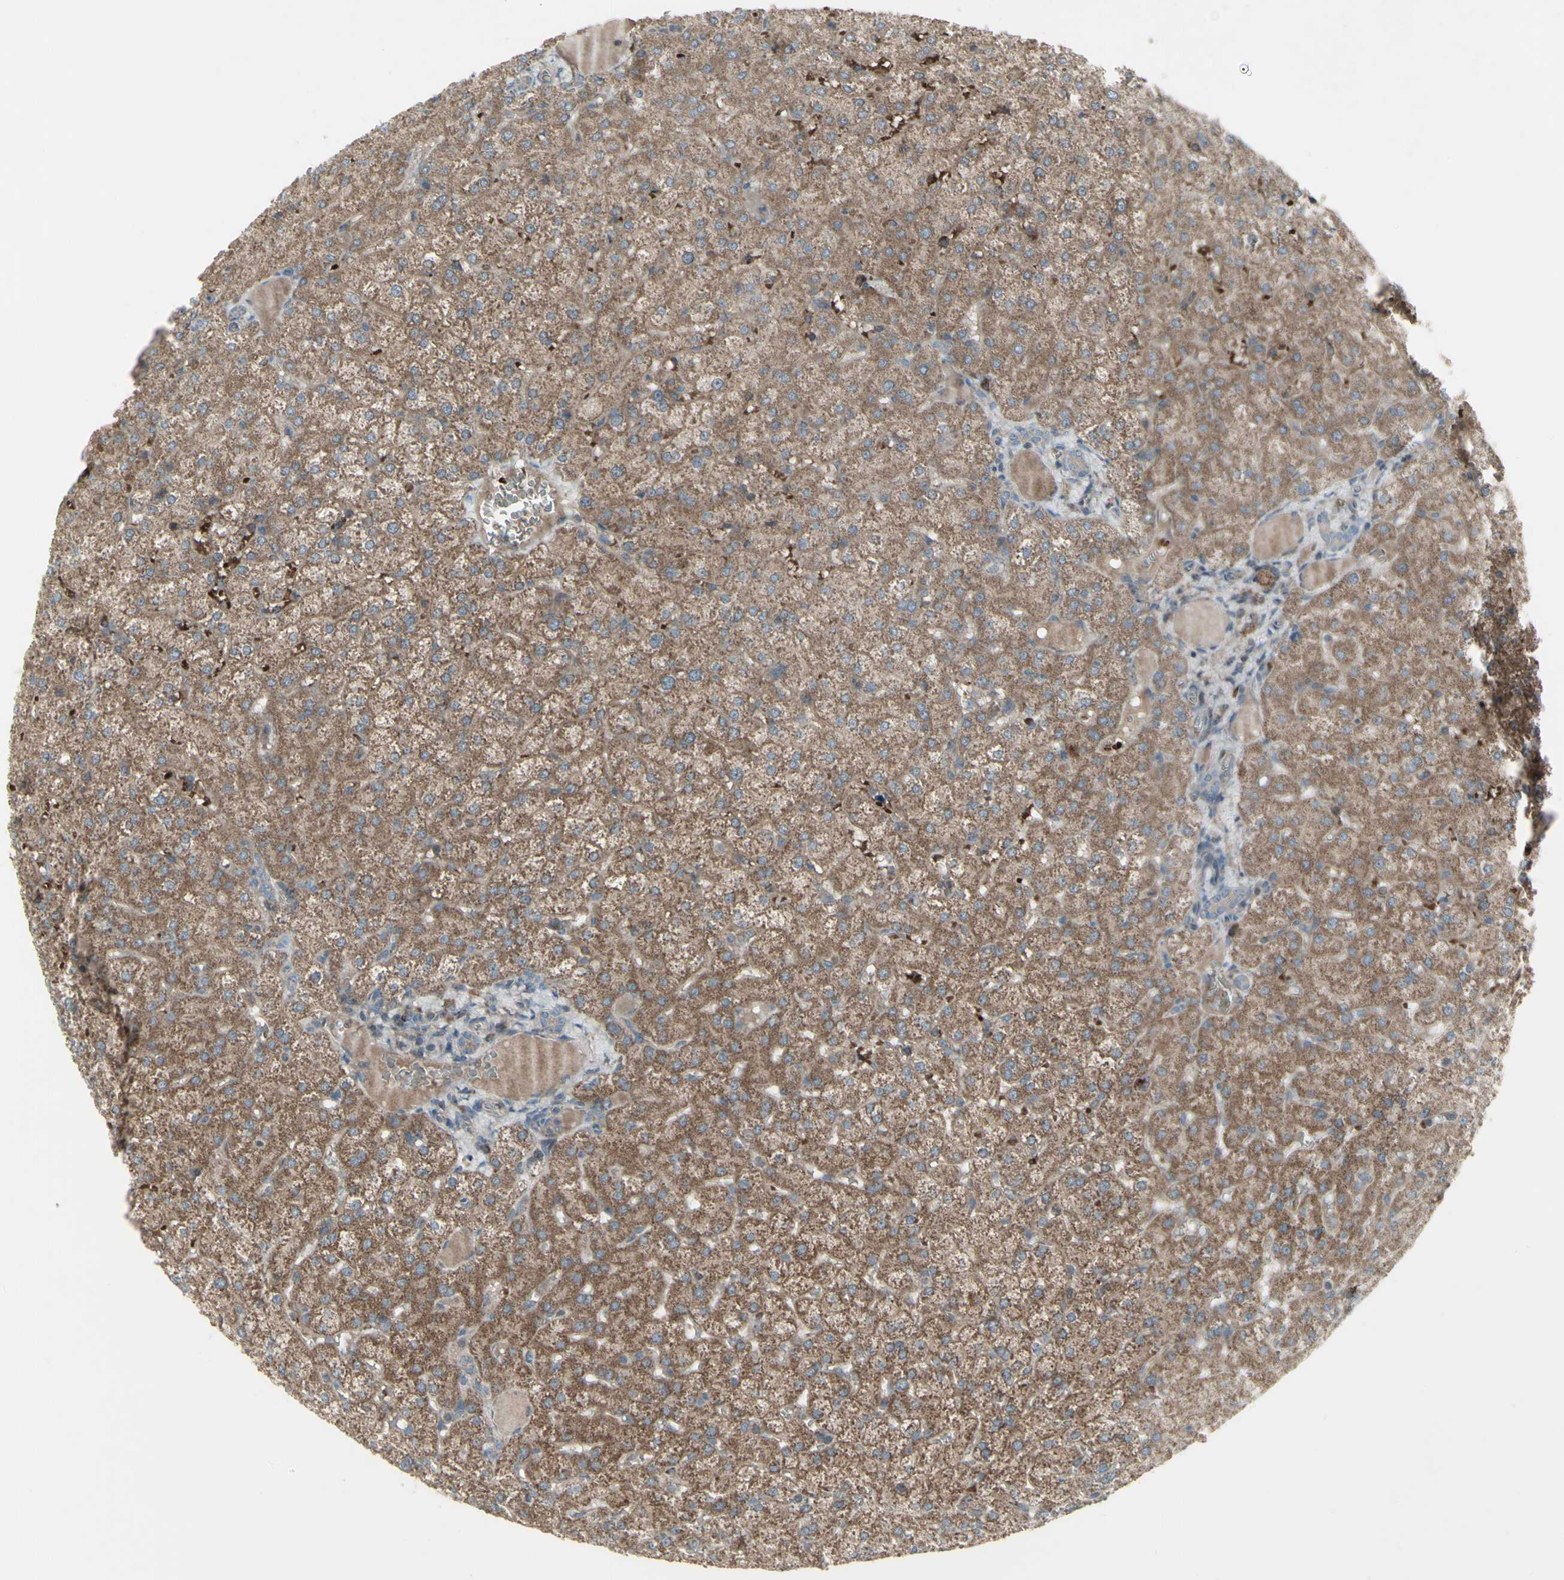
{"staining": {"intensity": "moderate", "quantity": ">75%", "location": "cytoplasmic/membranous"}, "tissue": "liver", "cell_type": "Cholangiocytes", "image_type": "normal", "snomed": [{"axis": "morphology", "description": "Normal tissue, NOS"}, {"axis": "topography", "description": "Liver"}], "caption": "Moderate cytoplasmic/membranous positivity is present in approximately >75% of cholangiocytes in normal liver.", "gene": "SHC1", "patient": {"sex": "female", "age": 32}}